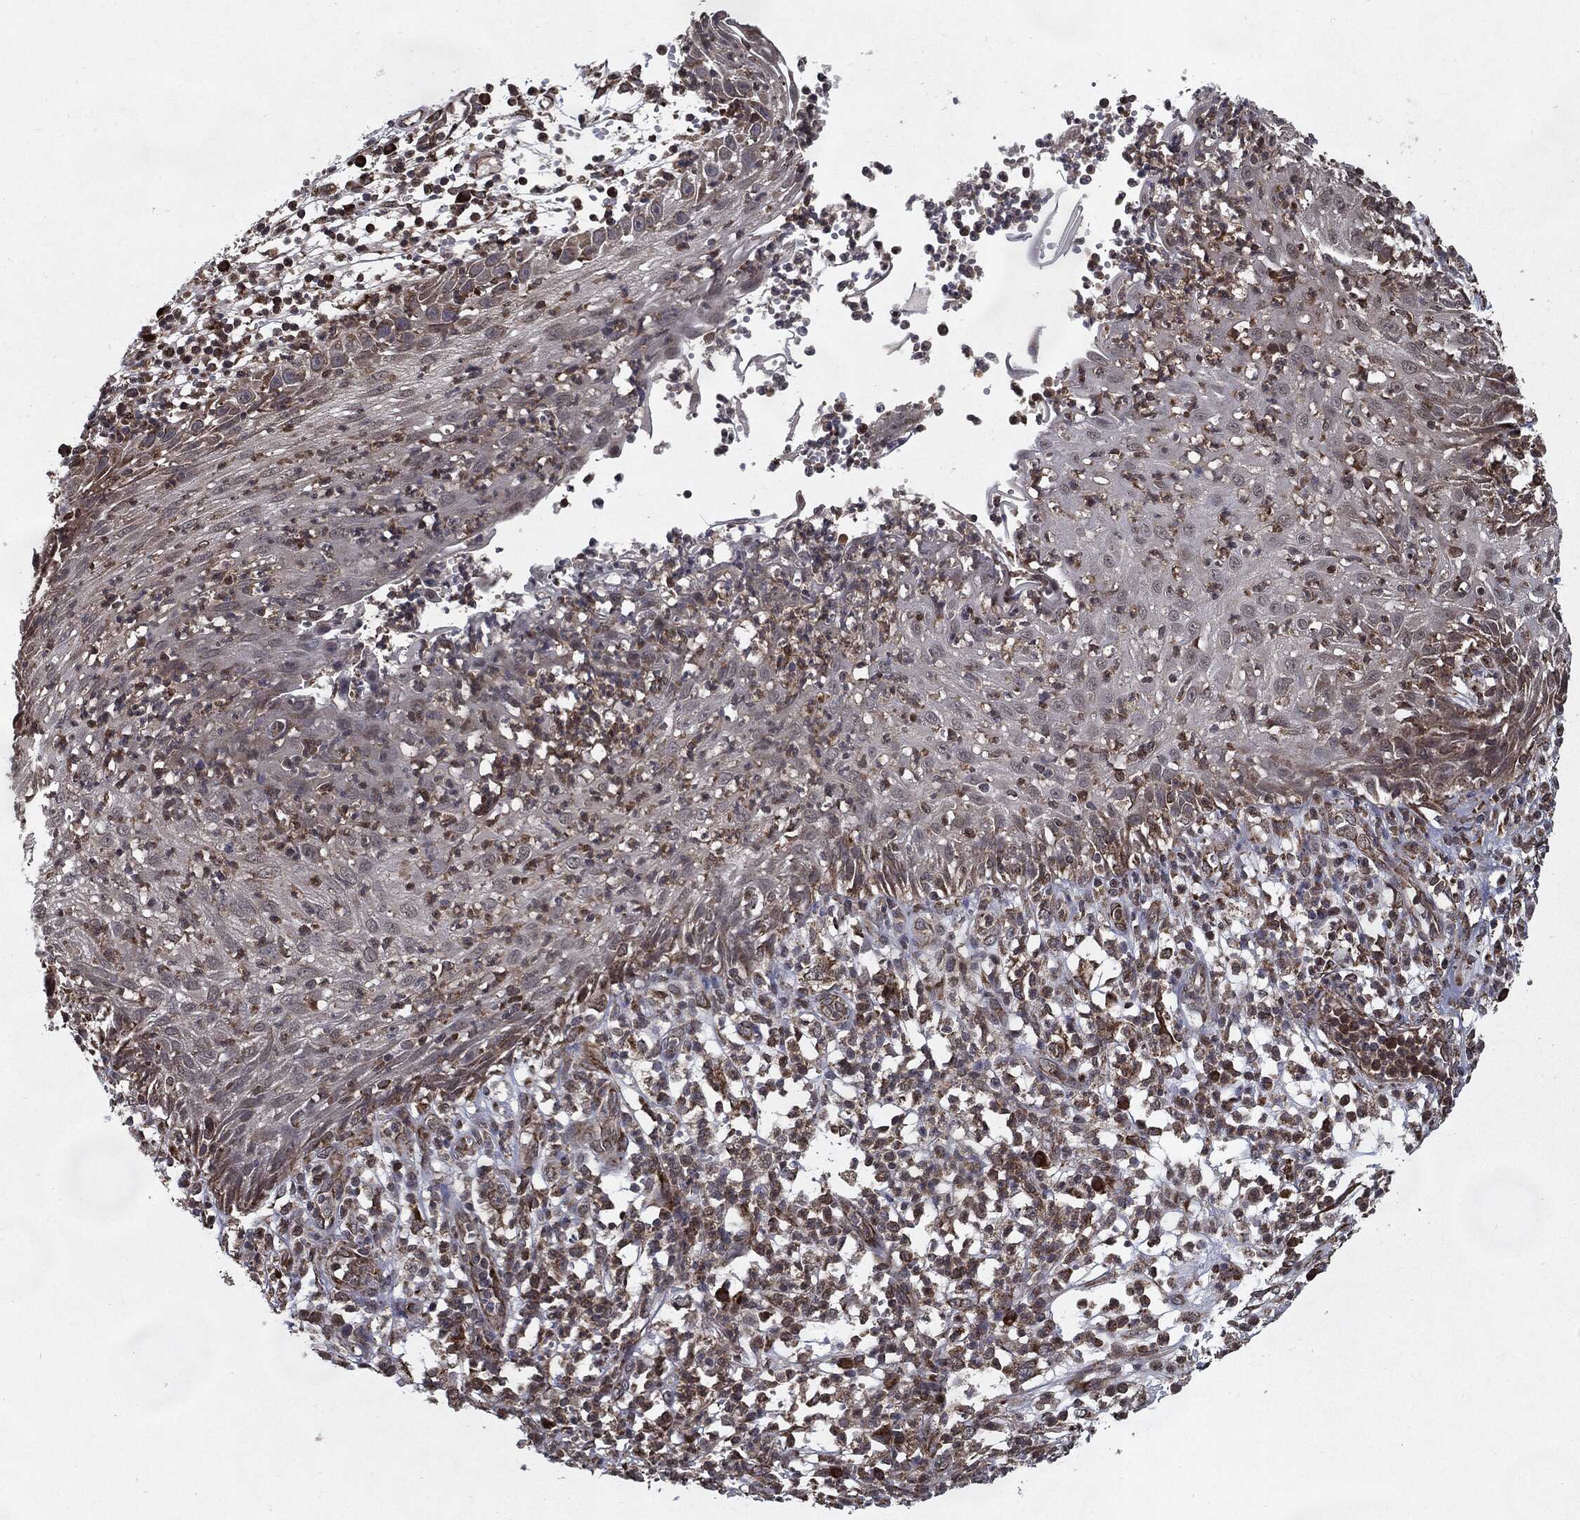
{"staining": {"intensity": "weak", "quantity": "<25%", "location": "cytoplasmic/membranous"}, "tissue": "skin cancer", "cell_type": "Tumor cells", "image_type": "cancer", "snomed": [{"axis": "morphology", "description": "Normal tissue, NOS"}, {"axis": "morphology", "description": "Squamous cell carcinoma, NOS"}, {"axis": "topography", "description": "Skin"}], "caption": "Immunohistochemical staining of human squamous cell carcinoma (skin) demonstrates no significant expression in tumor cells.", "gene": "HDAC5", "patient": {"sex": "male", "age": 79}}